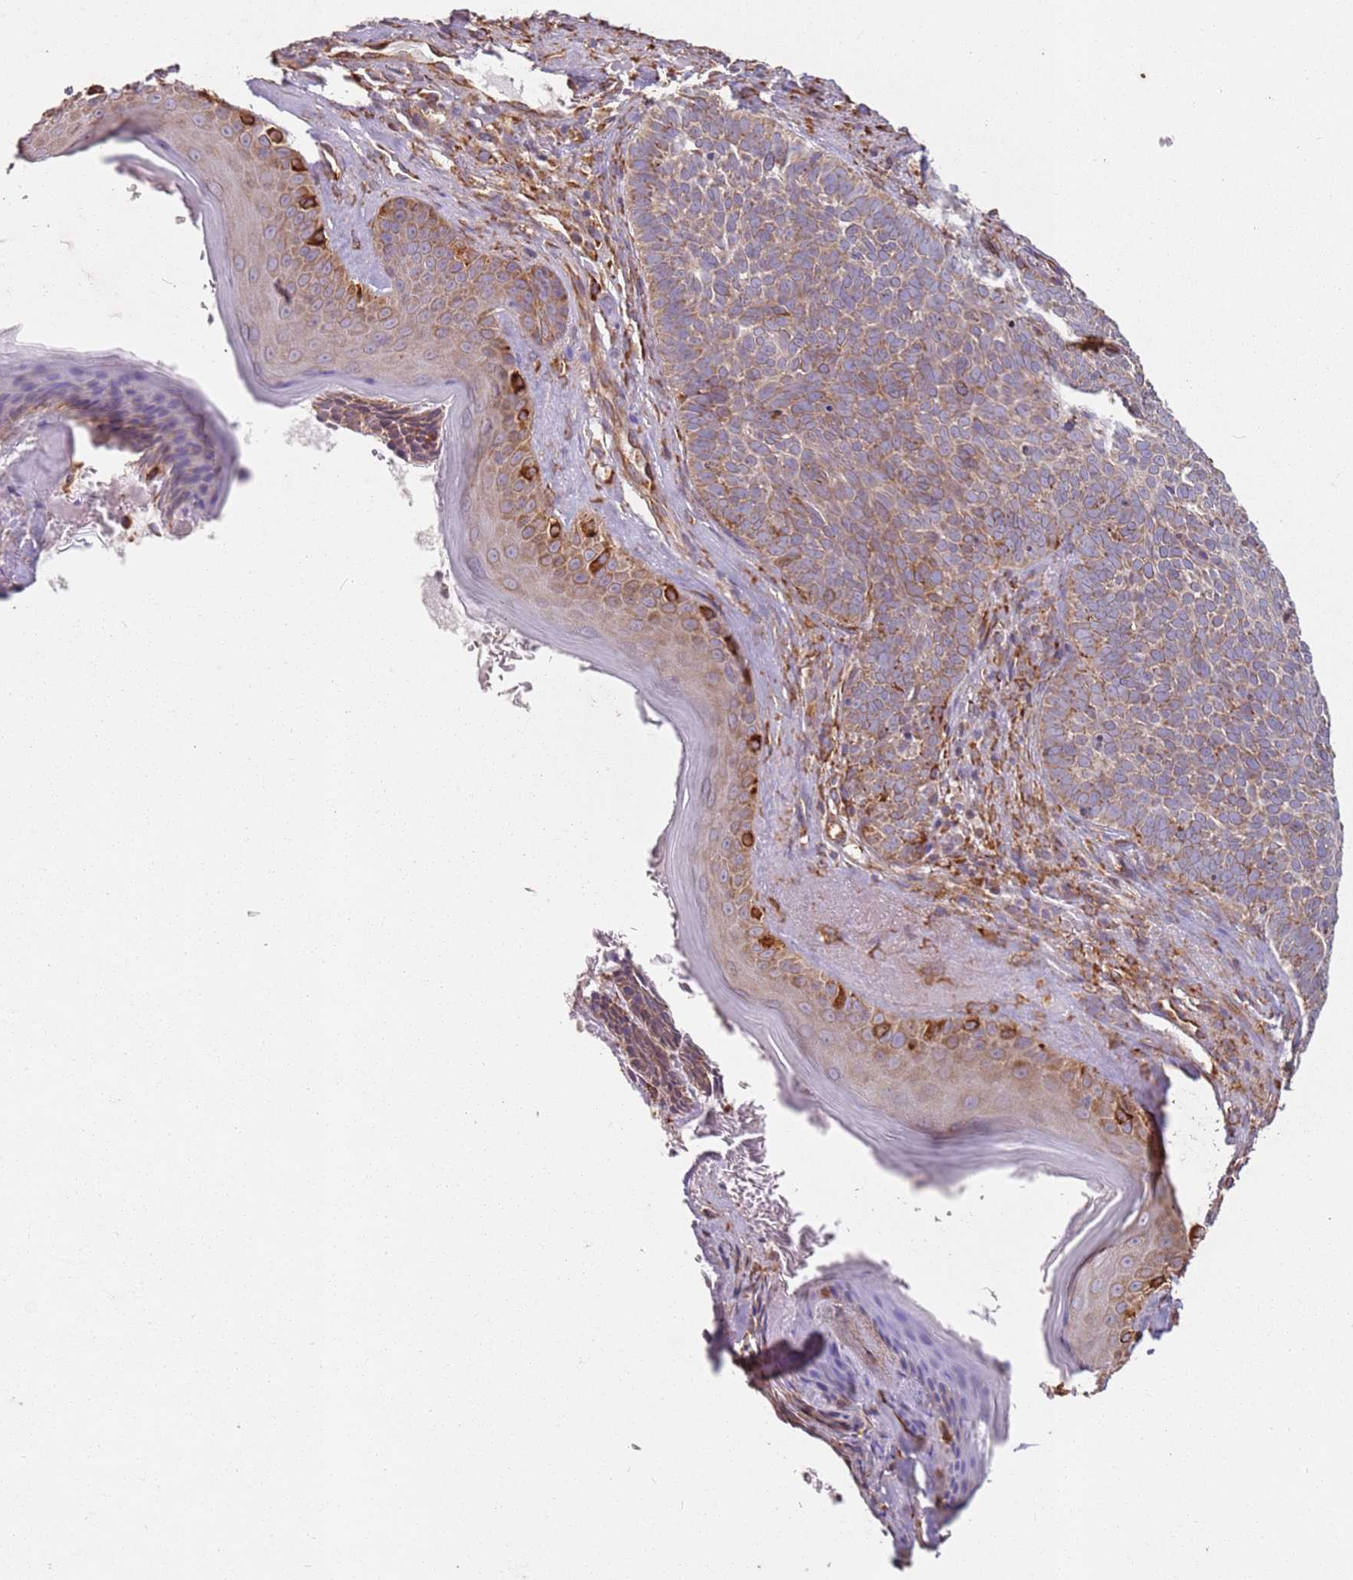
{"staining": {"intensity": "moderate", "quantity": ">75%", "location": "cytoplasmic/membranous"}, "tissue": "skin cancer", "cell_type": "Tumor cells", "image_type": "cancer", "snomed": [{"axis": "morphology", "description": "Basal cell carcinoma"}, {"axis": "topography", "description": "Skin"}], "caption": "Brown immunohistochemical staining in human skin cancer shows moderate cytoplasmic/membranous staining in approximately >75% of tumor cells.", "gene": "ARFRP1", "patient": {"sex": "male", "age": 85}}